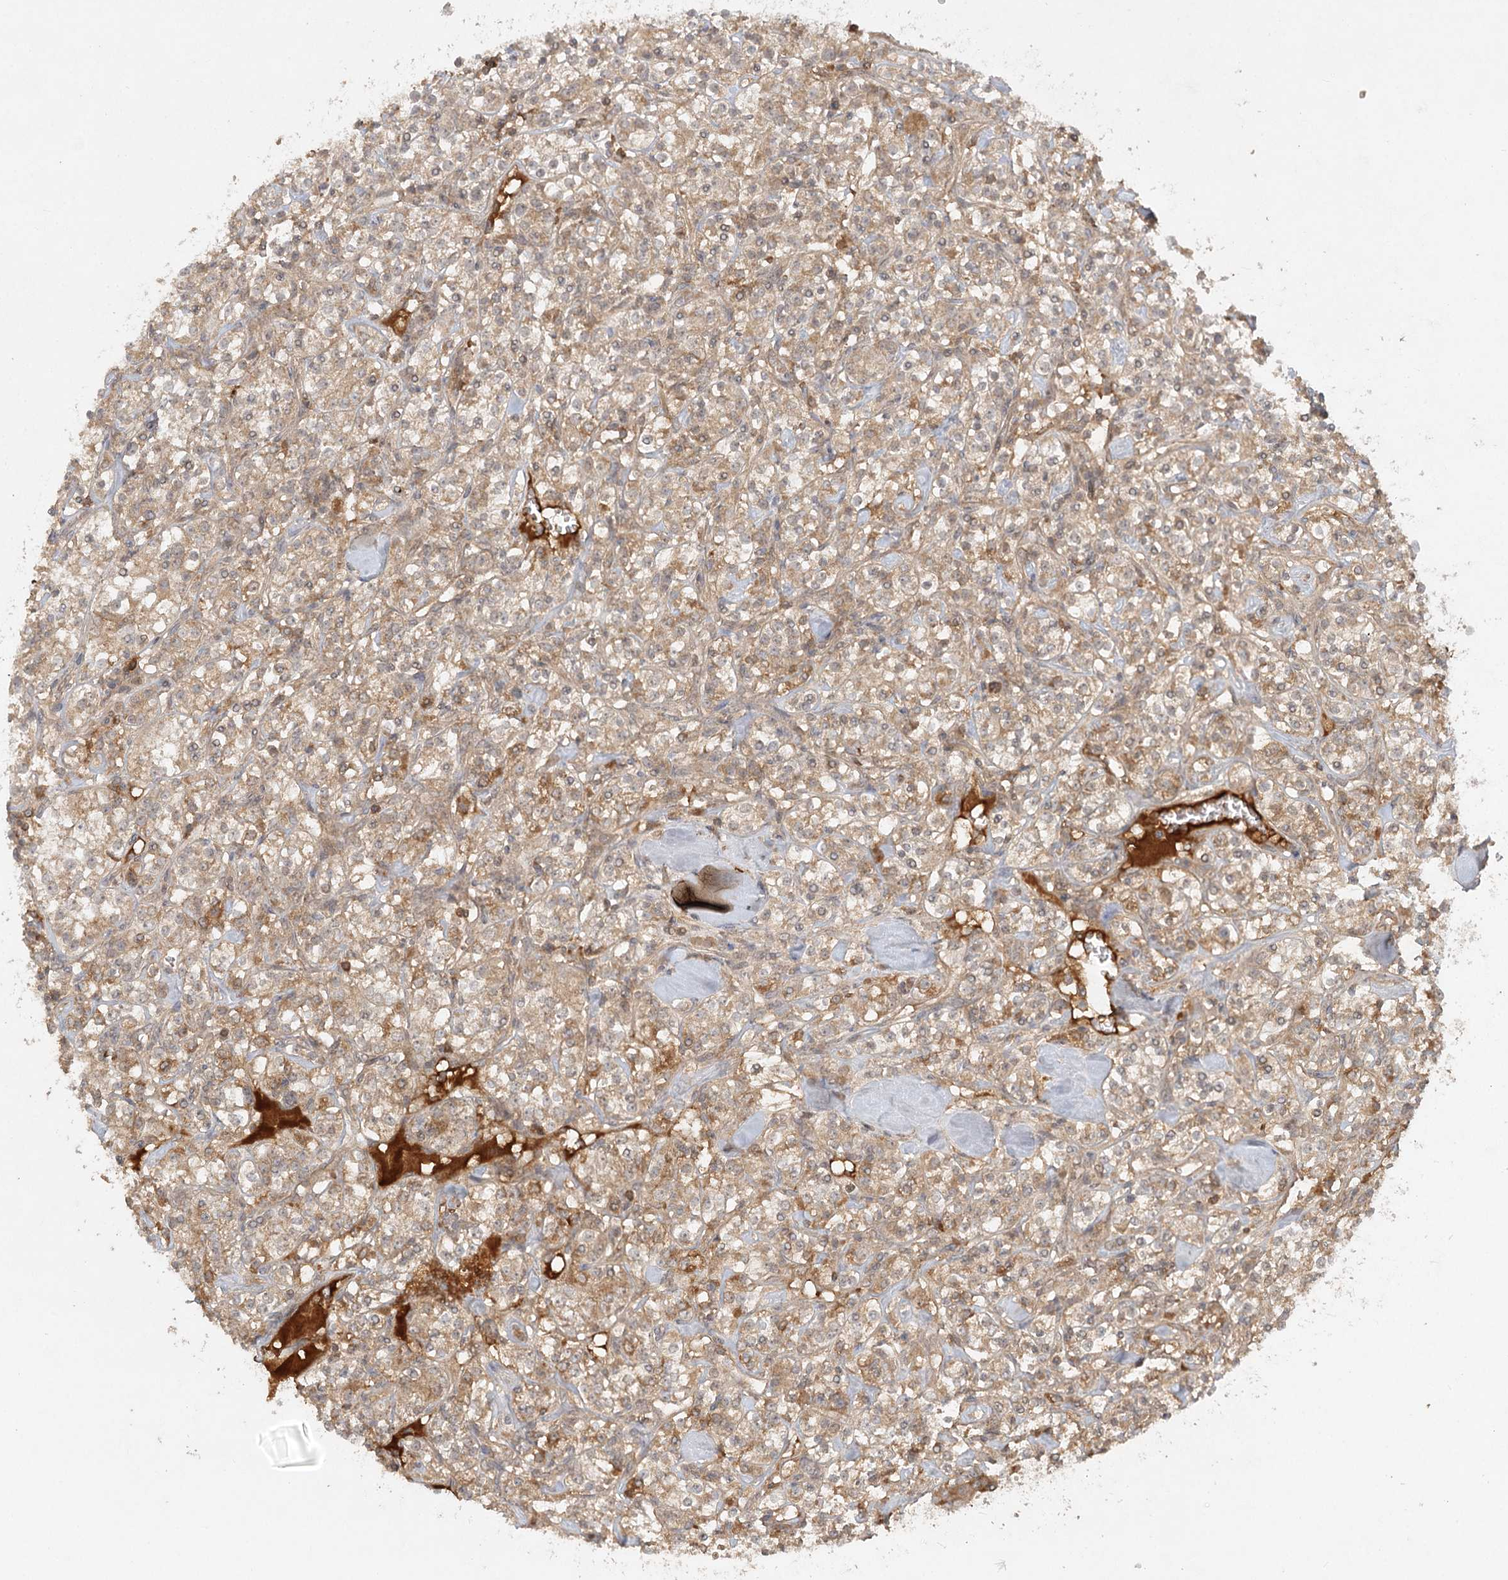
{"staining": {"intensity": "weak", "quantity": ">75%", "location": "cytoplasmic/membranous"}, "tissue": "renal cancer", "cell_type": "Tumor cells", "image_type": "cancer", "snomed": [{"axis": "morphology", "description": "Adenocarcinoma, NOS"}, {"axis": "topography", "description": "Kidney"}], "caption": "Adenocarcinoma (renal) was stained to show a protein in brown. There is low levels of weak cytoplasmic/membranous staining in approximately >75% of tumor cells. (DAB (3,3'-diaminobenzidine) IHC with brightfield microscopy, high magnification).", "gene": "ARL13A", "patient": {"sex": "male", "age": 77}}